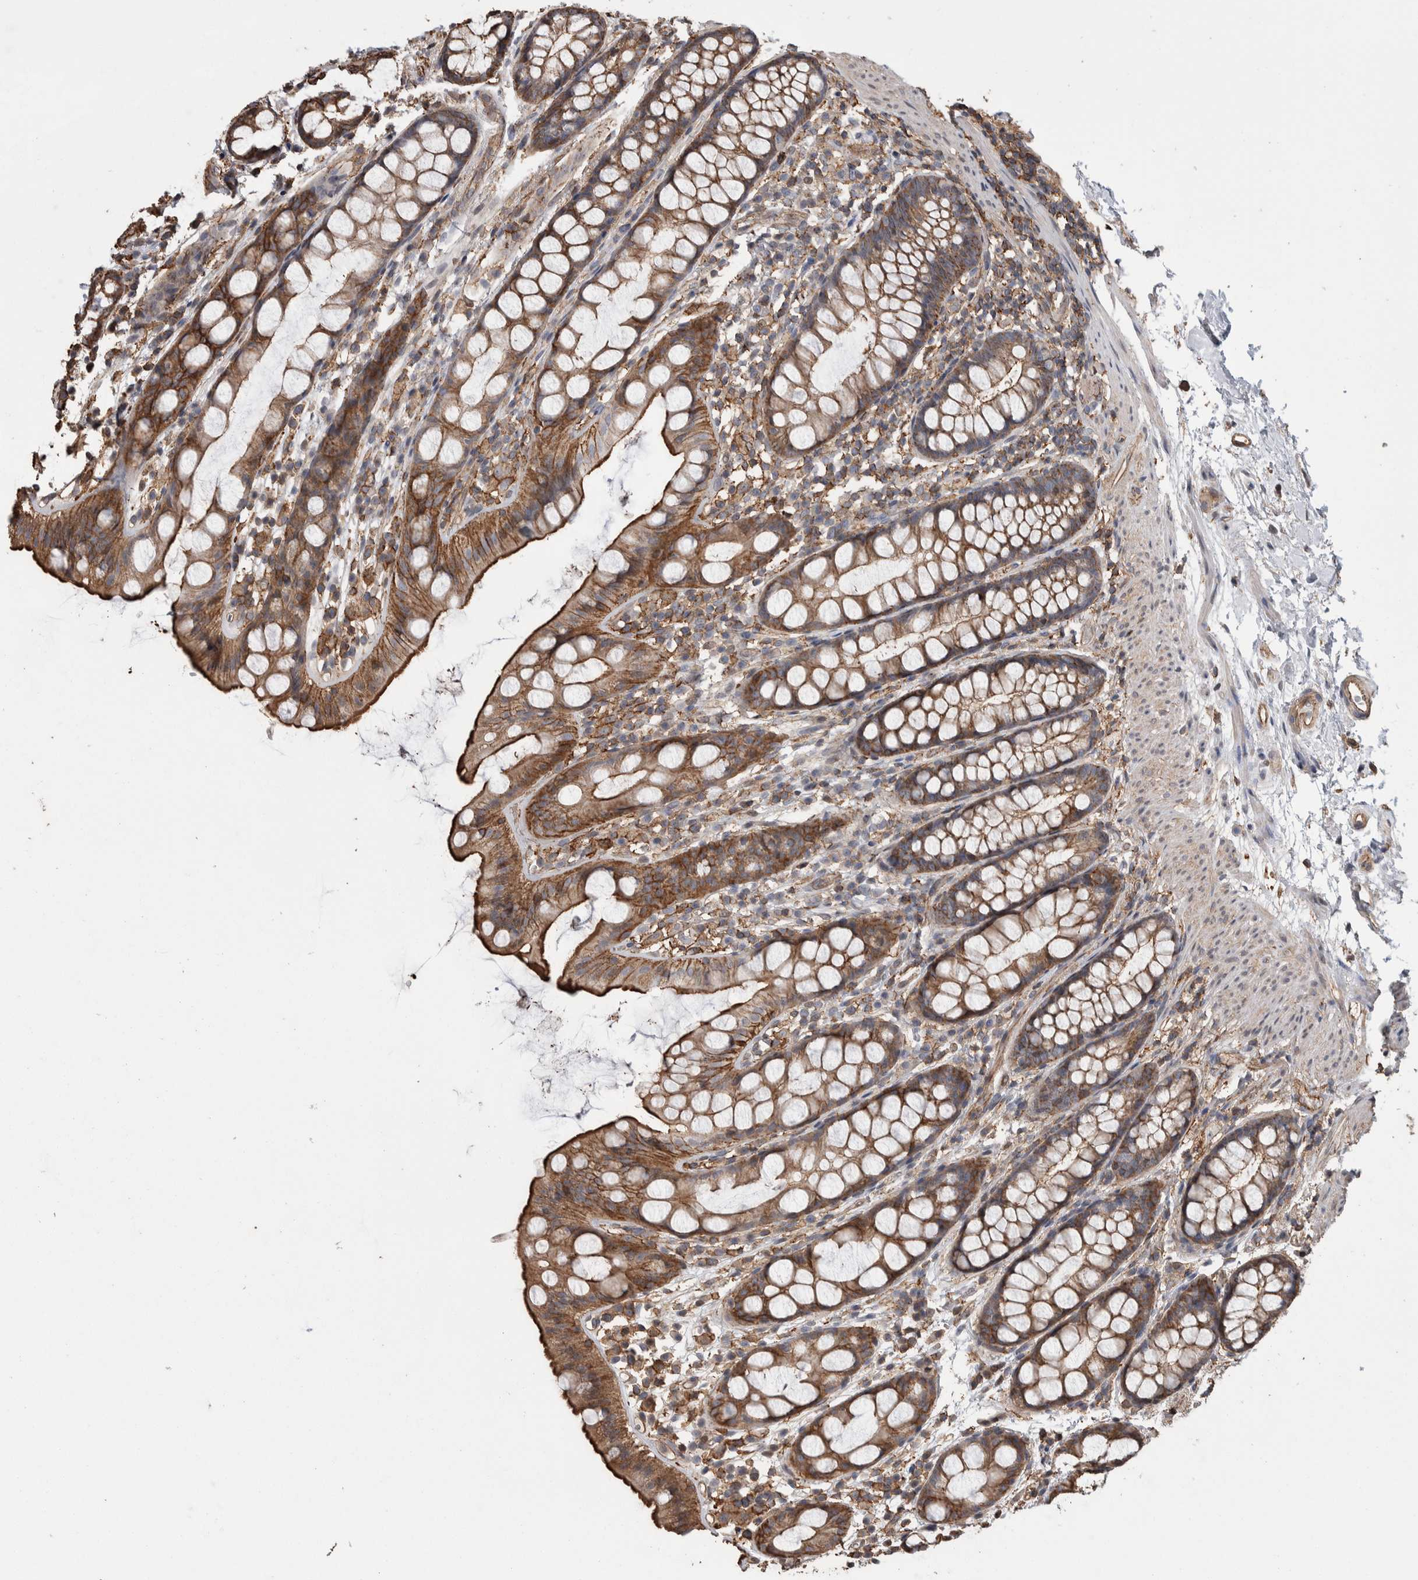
{"staining": {"intensity": "moderate", "quantity": ">75%", "location": "cytoplasmic/membranous"}, "tissue": "rectum", "cell_type": "Glandular cells", "image_type": "normal", "snomed": [{"axis": "morphology", "description": "Normal tissue, NOS"}, {"axis": "topography", "description": "Rectum"}], "caption": "About >75% of glandular cells in unremarkable rectum demonstrate moderate cytoplasmic/membranous protein positivity as visualized by brown immunohistochemical staining.", "gene": "ENPP2", "patient": {"sex": "female", "age": 65}}